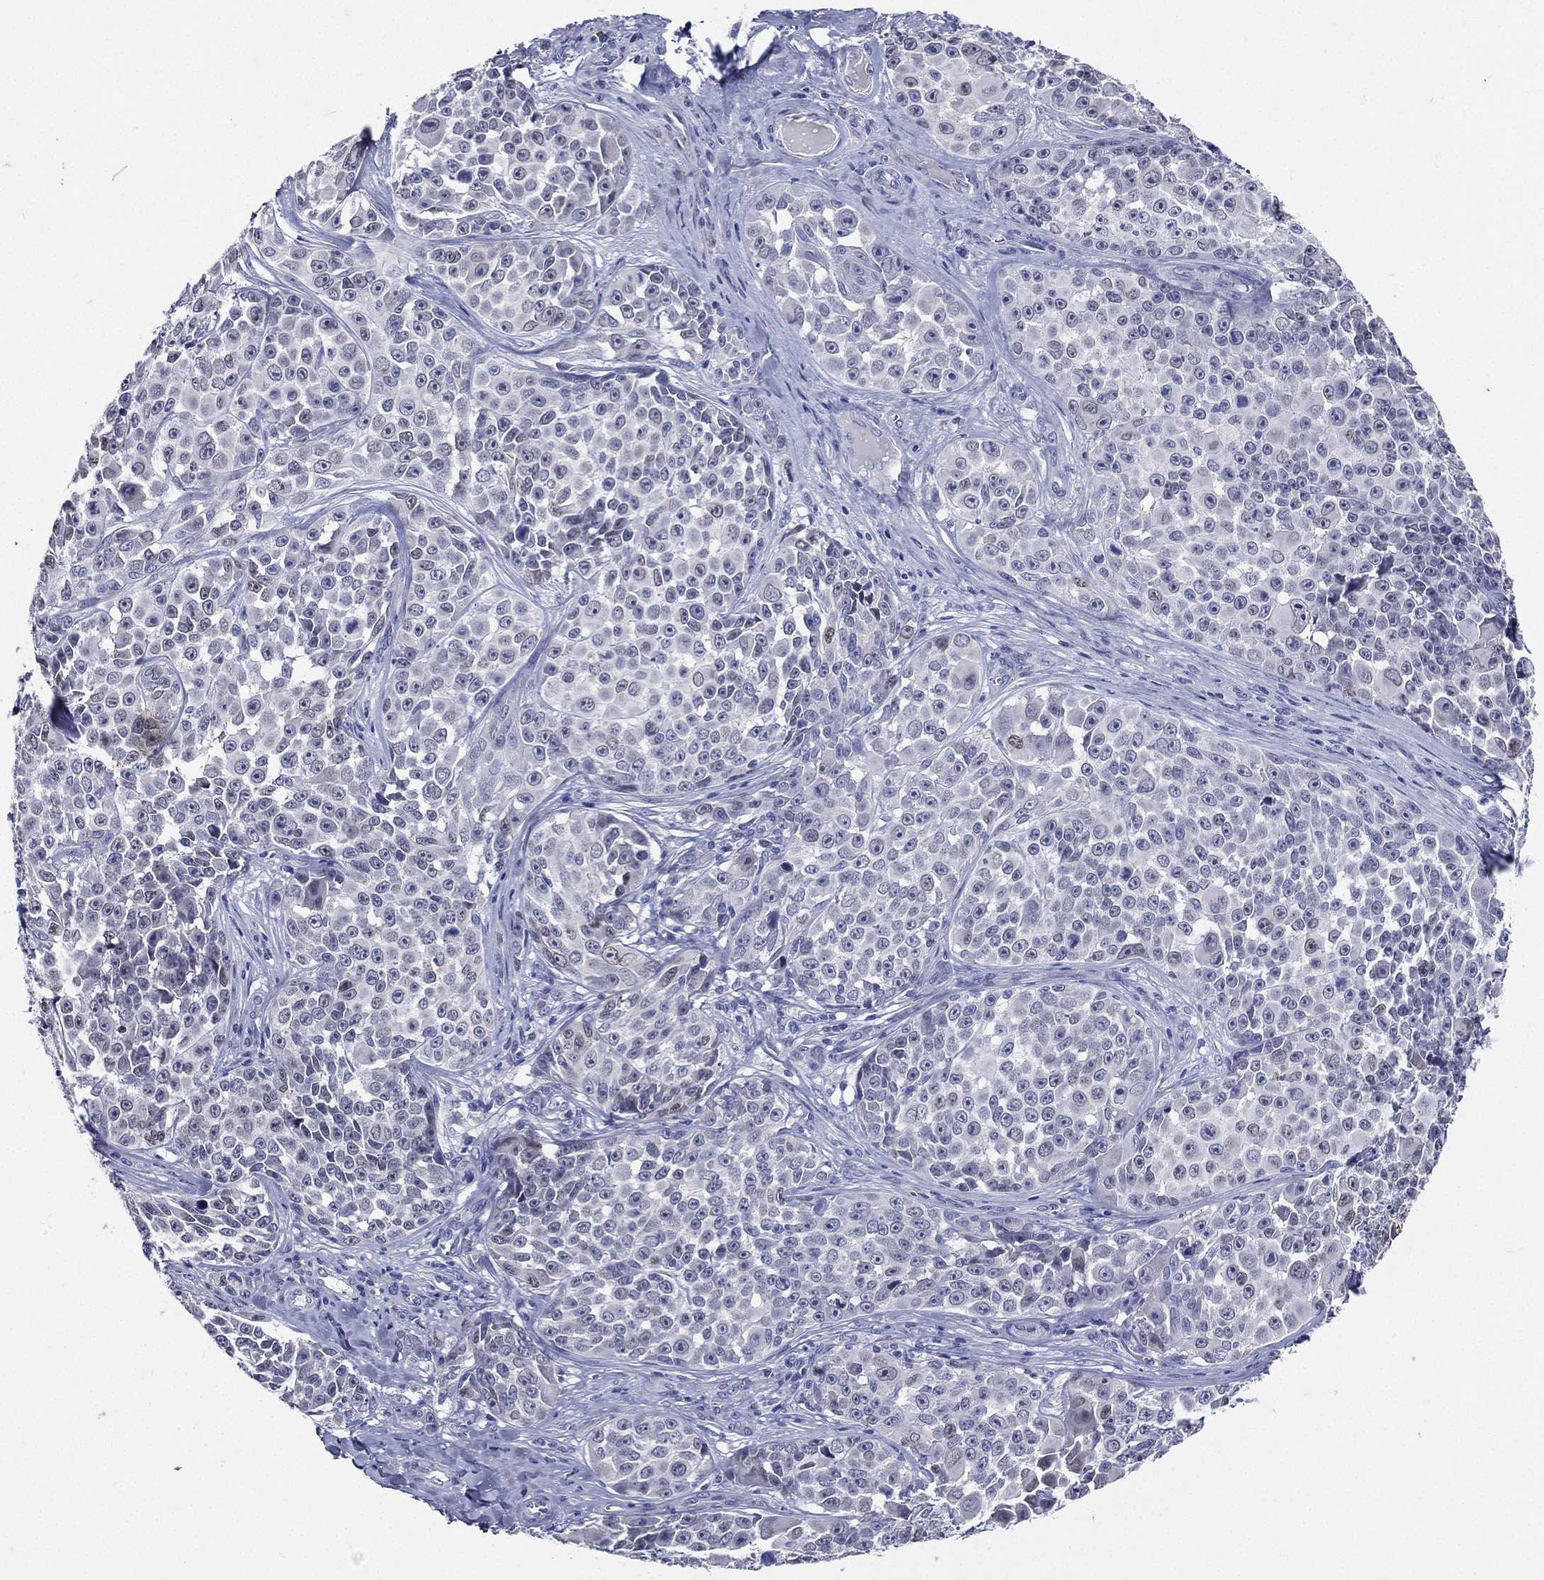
{"staining": {"intensity": "negative", "quantity": "none", "location": "none"}, "tissue": "melanoma", "cell_type": "Tumor cells", "image_type": "cancer", "snomed": [{"axis": "morphology", "description": "Malignant melanoma, NOS"}, {"axis": "topography", "description": "Skin"}], "caption": "Immunohistochemistry photomicrograph of human malignant melanoma stained for a protein (brown), which demonstrates no expression in tumor cells. Nuclei are stained in blue.", "gene": "TGM1", "patient": {"sex": "female", "age": 88}}